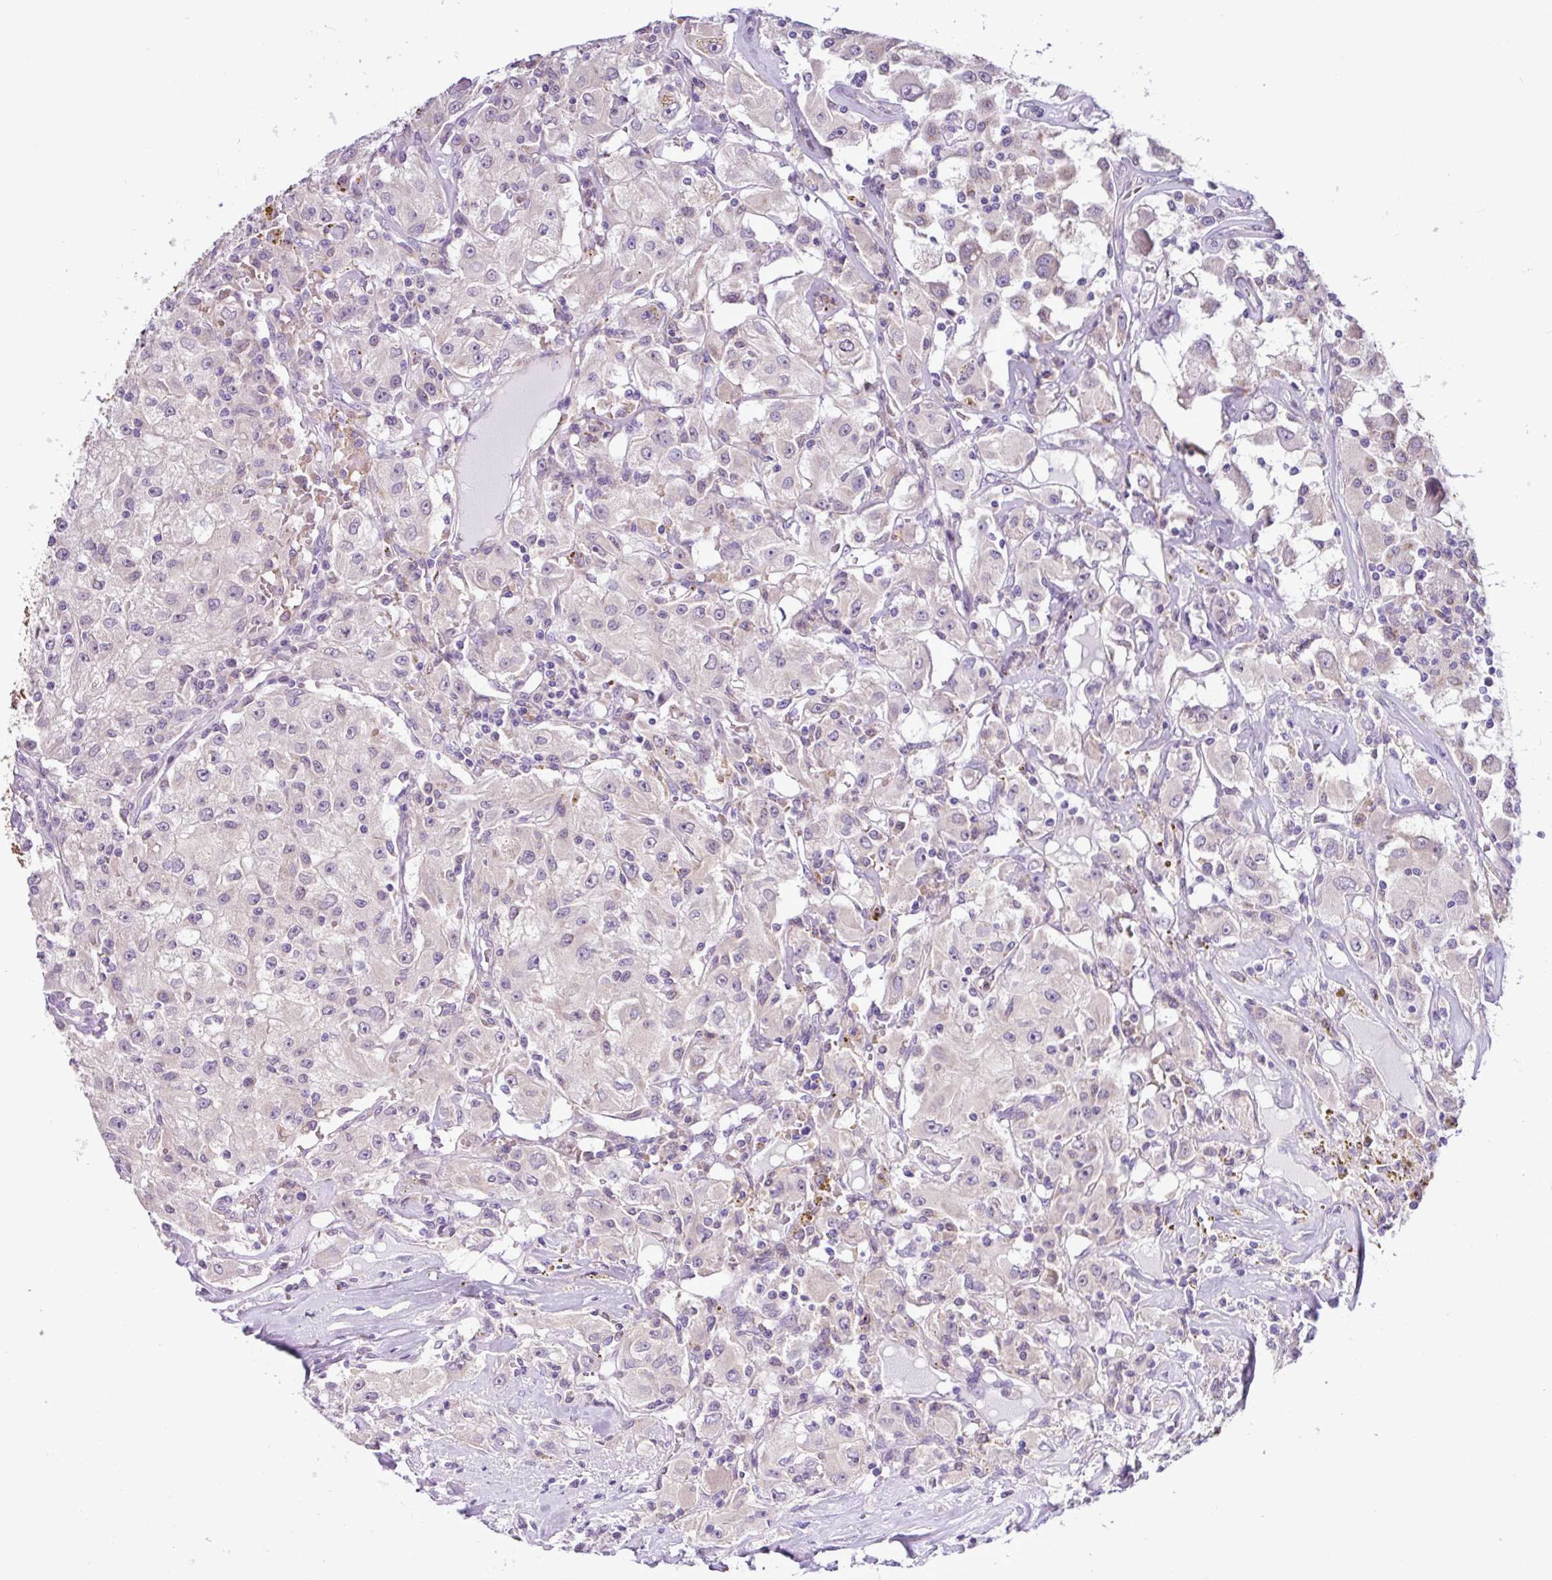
{"staining": {"intensity": "negative", "quantity": "none", "location": "none"}, "tissue": "renal cancer", "cell_type": "Tumor cells", "image_type": "cancer", "snomed": [{"axis": "morphology", "description": "Adenocarcinoma, NOS"}, {"axis": "topography", "description": "Kidney"}], "caption": "Human renal adenocarcinoma stained for a protein using immunohistochemistry (IHC) displays no staining in tumor cells.", "gene": "TONSL", "patient": {"sex": "female", "age": 67}}